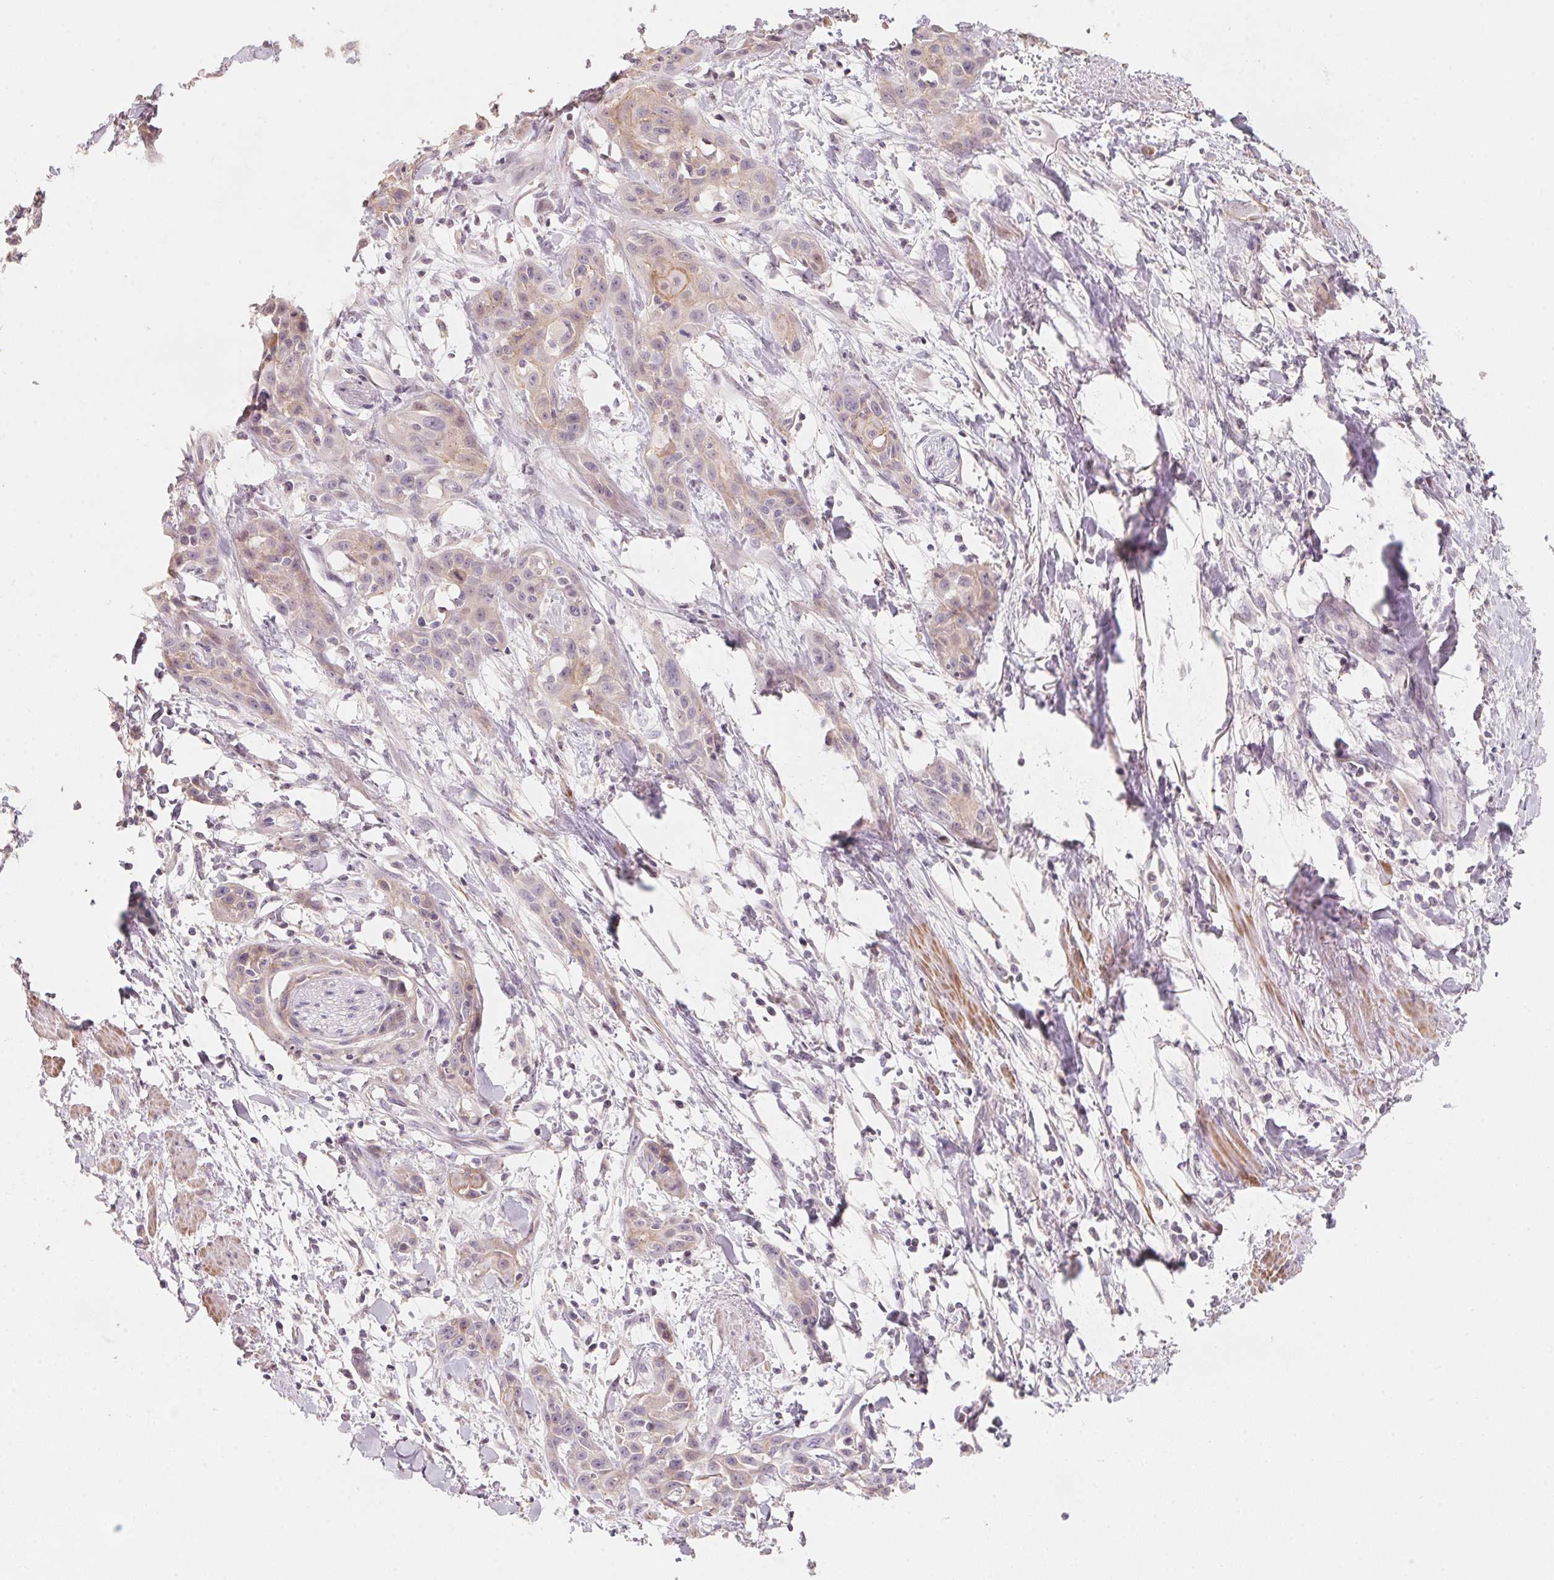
{"staining": {"intensity": "weak", "quantity": "<25%", "location": "cytoplasmic/membranous"}, "tissue": "skin cancer", "cell_type": "Tumor cells", "image_type": "cancer", "snomed": [{"axis": "morphology", "description": "Squamous cell carcinoma, NOS"}, {"axis": "topography", "description": "Skin"}, {"axis": "topography", "description": "Anal"}], "caption": "Immunohistochemistry of skin squamous cell carcinoma demonstrates no positivity in tumor cells. The staining was performed using DAB (3,3'-diaminobenzidine) to visualize the protein expression in brown, while the nuclei were stained in blue with hematoxylin (Magnification: 20x).", "gene": "TP53AIP1", "patient": {"sex": "male", "age": 64}}